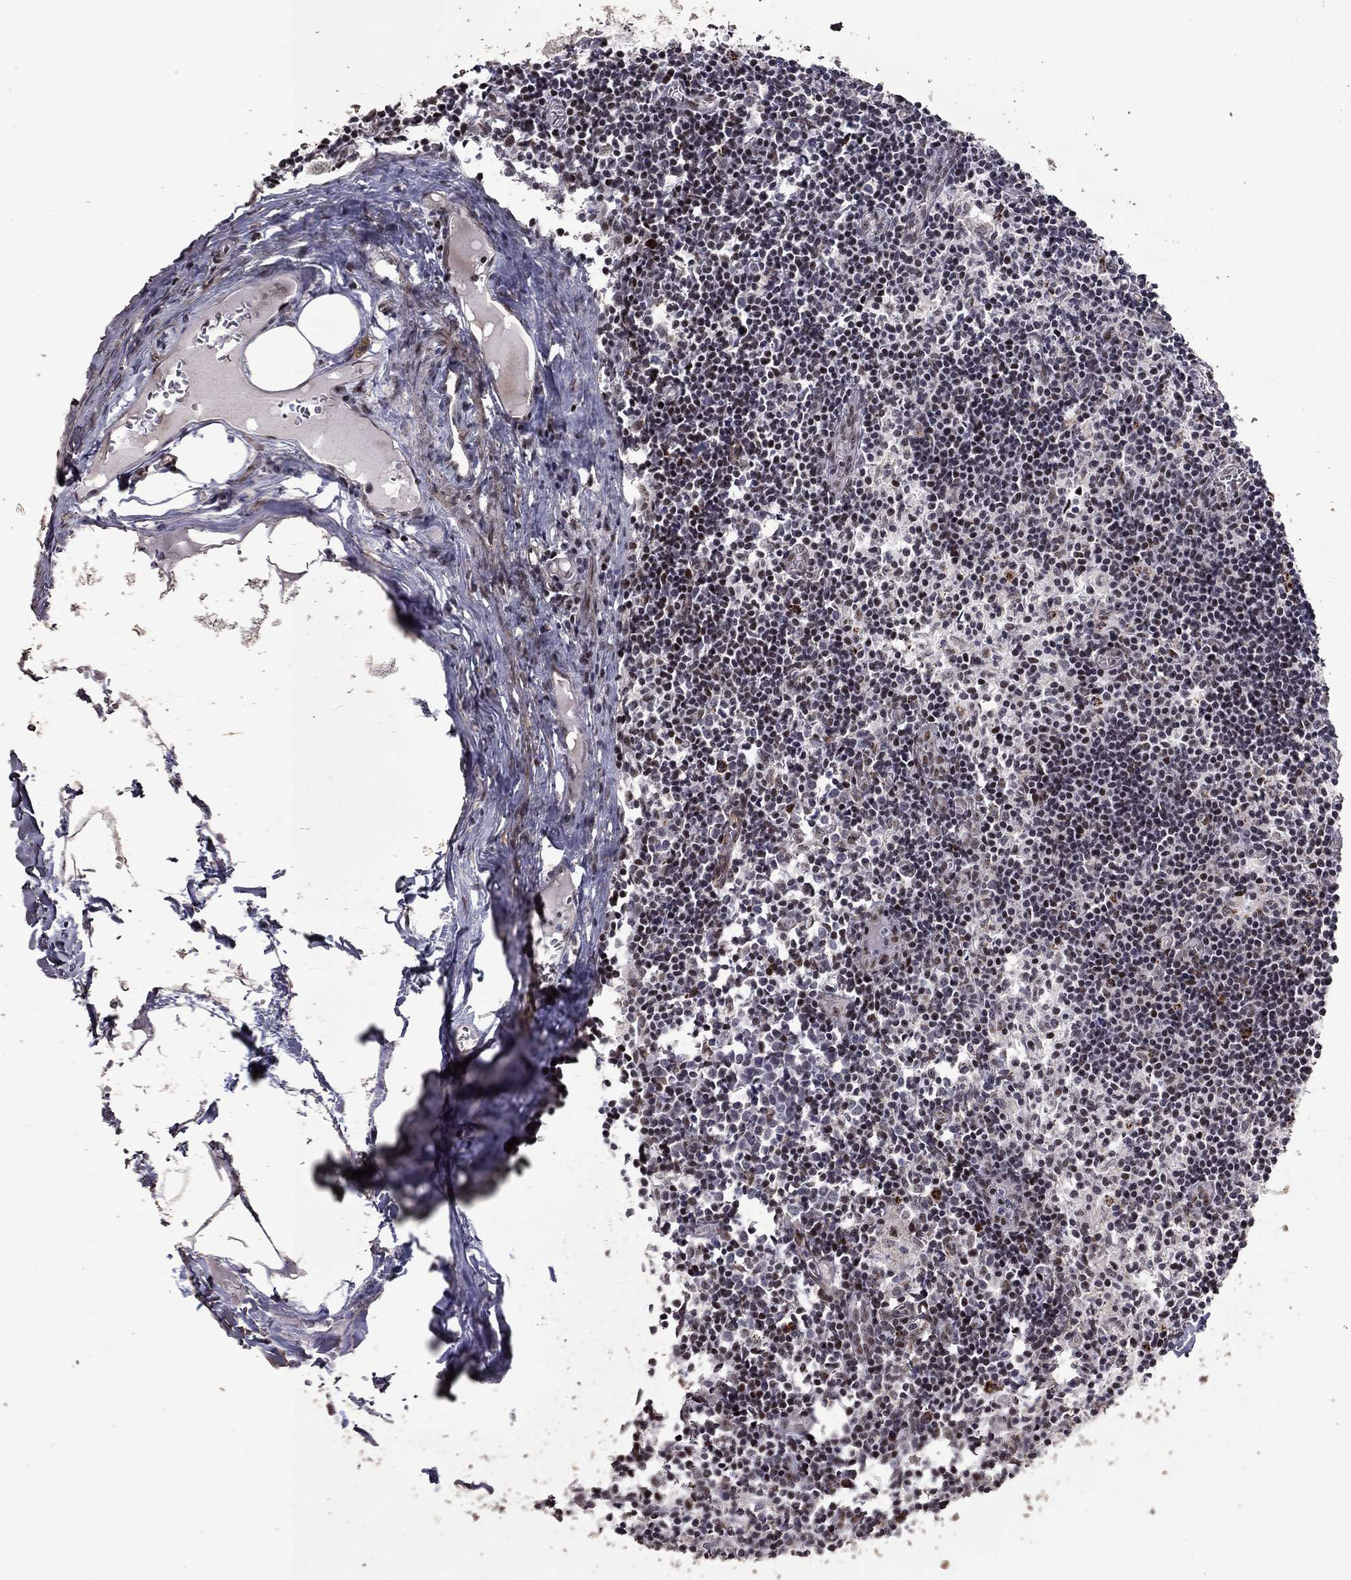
{"staining": {"intensity": "strong", "quantity": "<25%", "location": "cytoplasmic/membranous"}, "tissue": "lymph node", "cell_type": "Germinal center cells", "image_type": "normal", "snomed": [{"axis": "morphology", "description": "Normal tissue, NOS"}, {"axis": "topography", "description": "Lymph node"}], "caption": "DAB immunohistochemical staining of unremarkable lymph node demonstrates strong cytoplasmic/membranous protein expression in about <25% of germinal center cells.", "gene": "SURF2", "patient": {"sex": "male", "age": 59}}